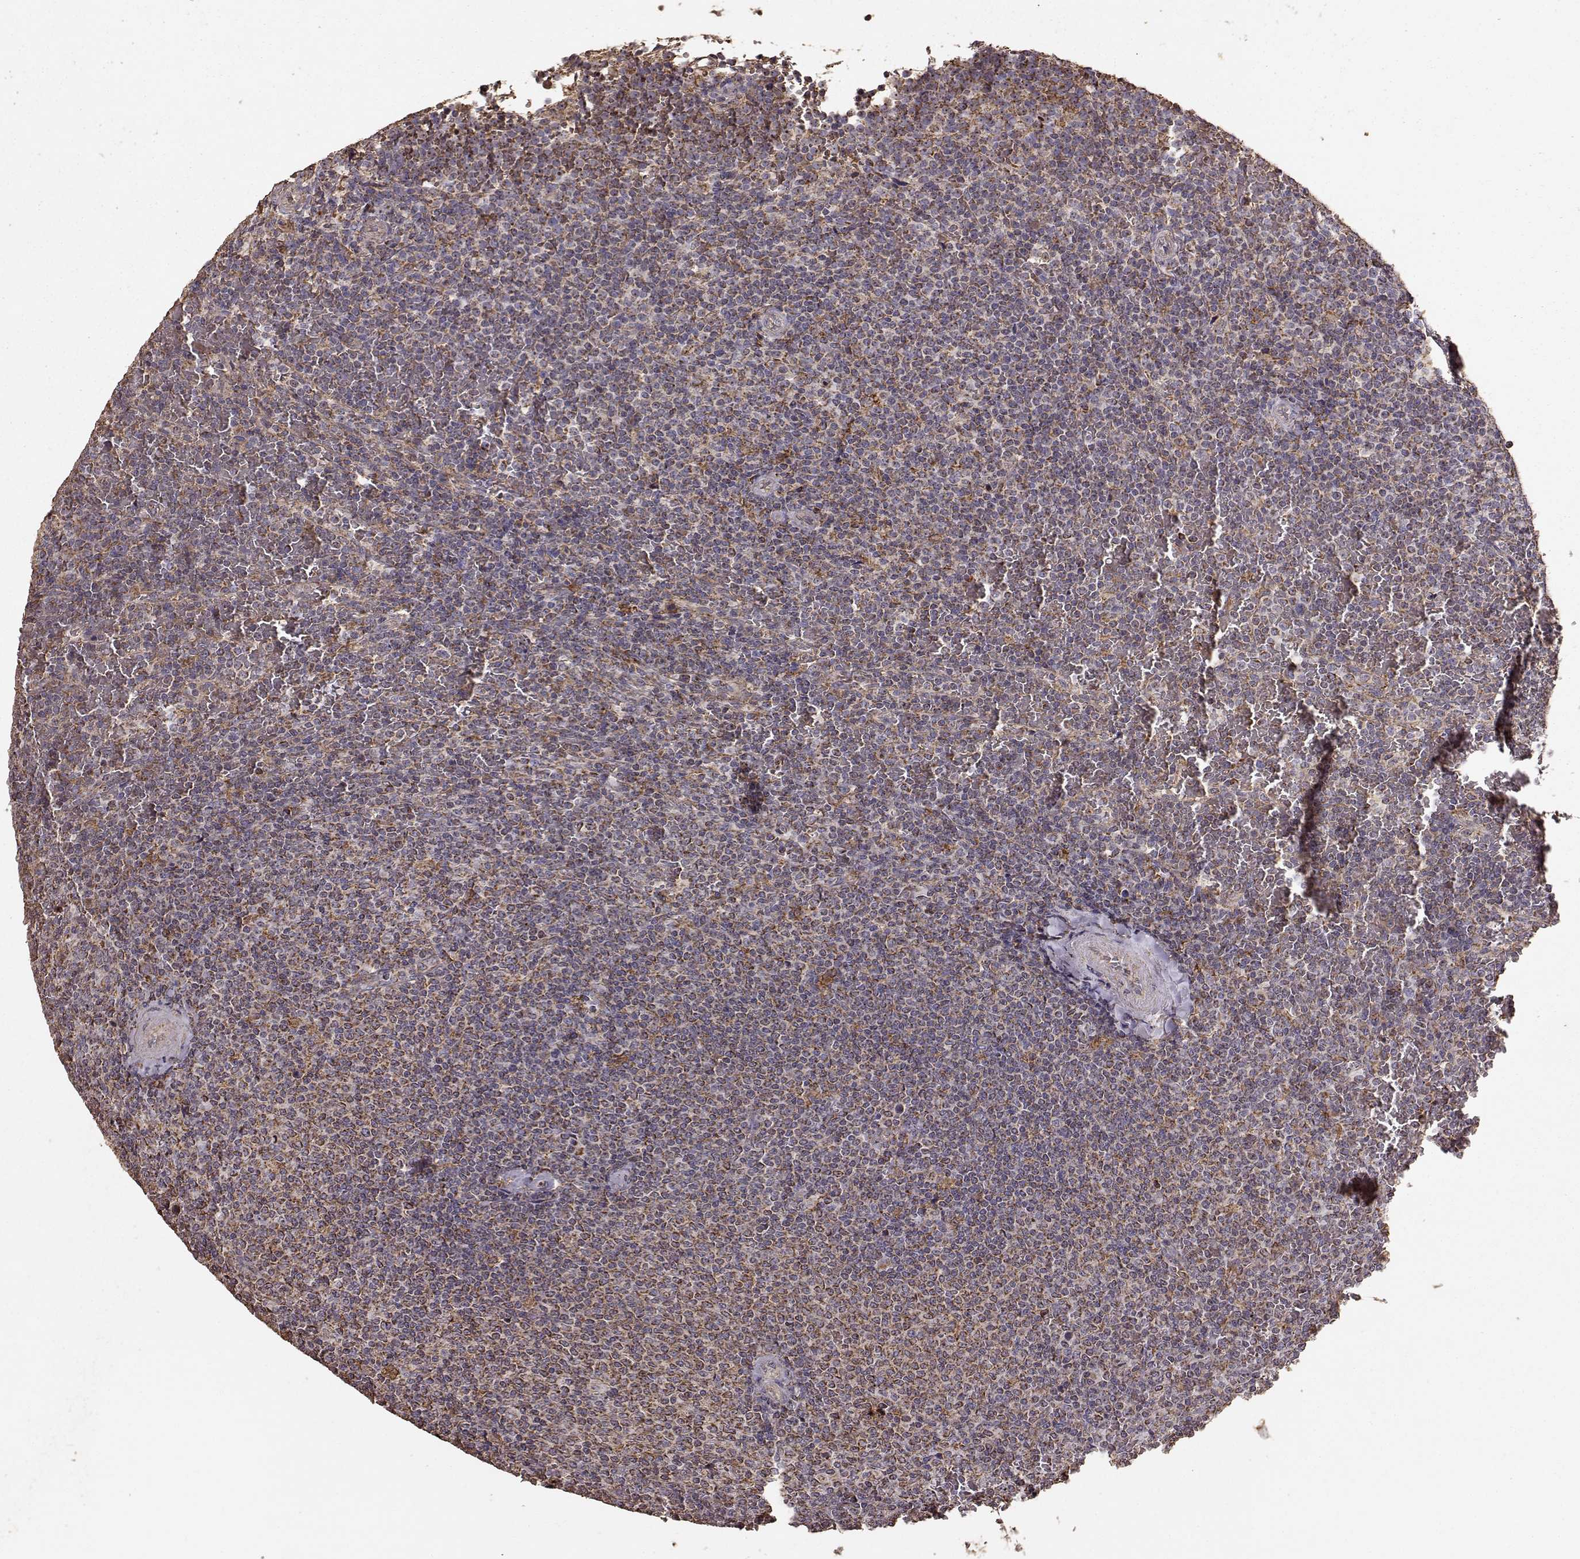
{"staining": {"intensity": "moderate", "quantity": "25%-75%", "location": "cytoplasmic/membranous"}, "tissue": "lymphoma", "cell_type": "Tumor cells", "image_type": "cancer", "snomed": [{"axis": "morphology", "description": "Malignant lymphoma, non-Hodgkin's type, Low grade"}, {"axis": "topography", "description": "Spleen"}], "caption": "An image of low-grade malignant lymphoma, non-Hodgkin's type stained for a protein displays moderate cytoplasmic/membranous brown staining in tumor cells. Immunohistochemistry (ihc) stains the protein of interest in brown and the nuclei are stained blue.", "gene": "PTGES2", "patient": {"sex": "female", "age": 77}}